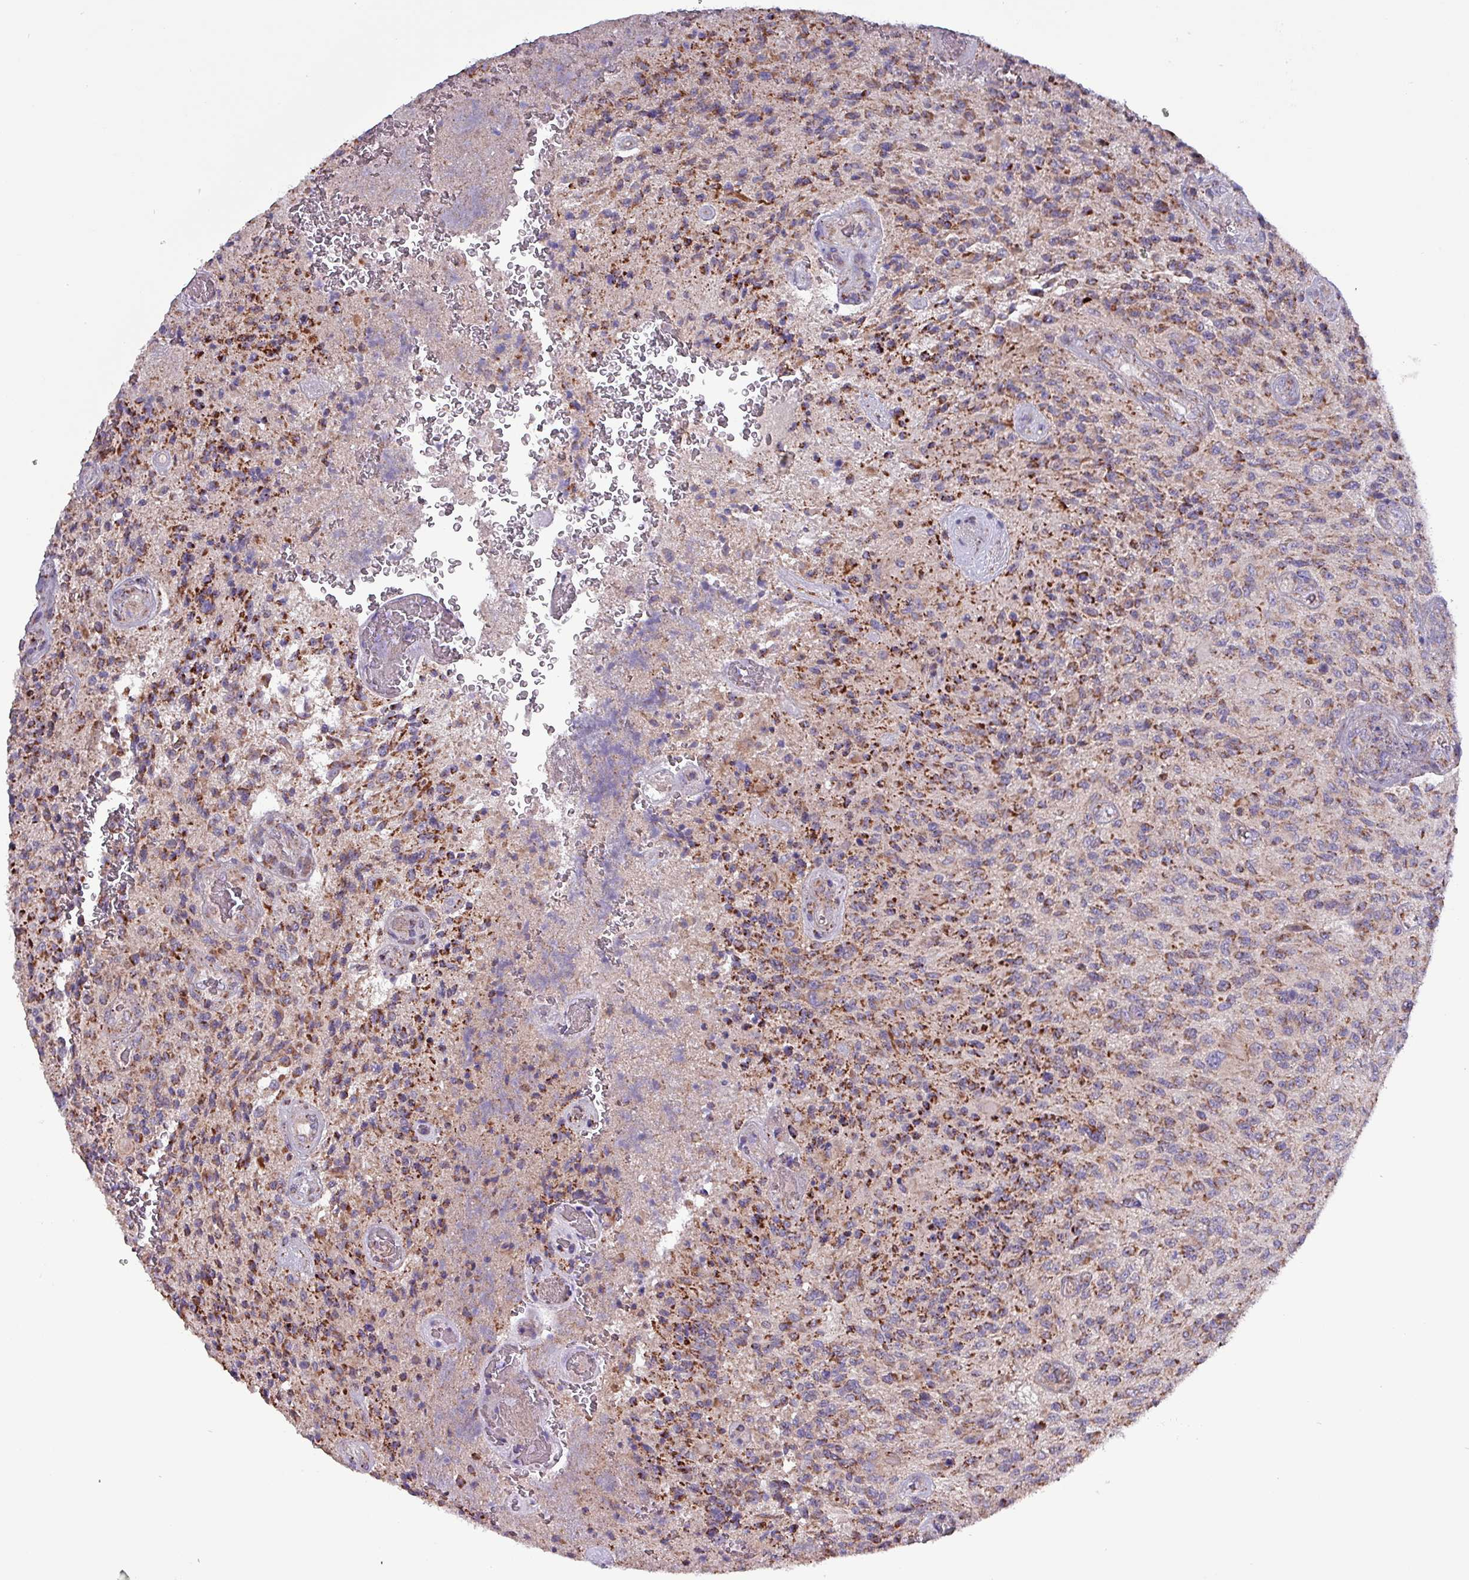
{"staining": {"intensity": "strong", "quantity": ">75%", "location": "cytoplasmic/membranous"}, "tissue": "glioma", "cell_type": "Tumor cells", "image_type": "cancer", "snomed": [{"axis": "morphology", "description": "Normal tissue, NOS"}, {"axis": "morphology", "description": "Glioma, malignant, High grade"}, {"axis": "topography", "description": "Cerebral cortex"}], "caption": "Immunohistochemical staining of glioma demonstrates high levels of strong cytoplasmic/membranous staining in approximately >75% of tumor cells.", "gene": "ZNF322", "patient": {"sex": "male", "age": 56}}